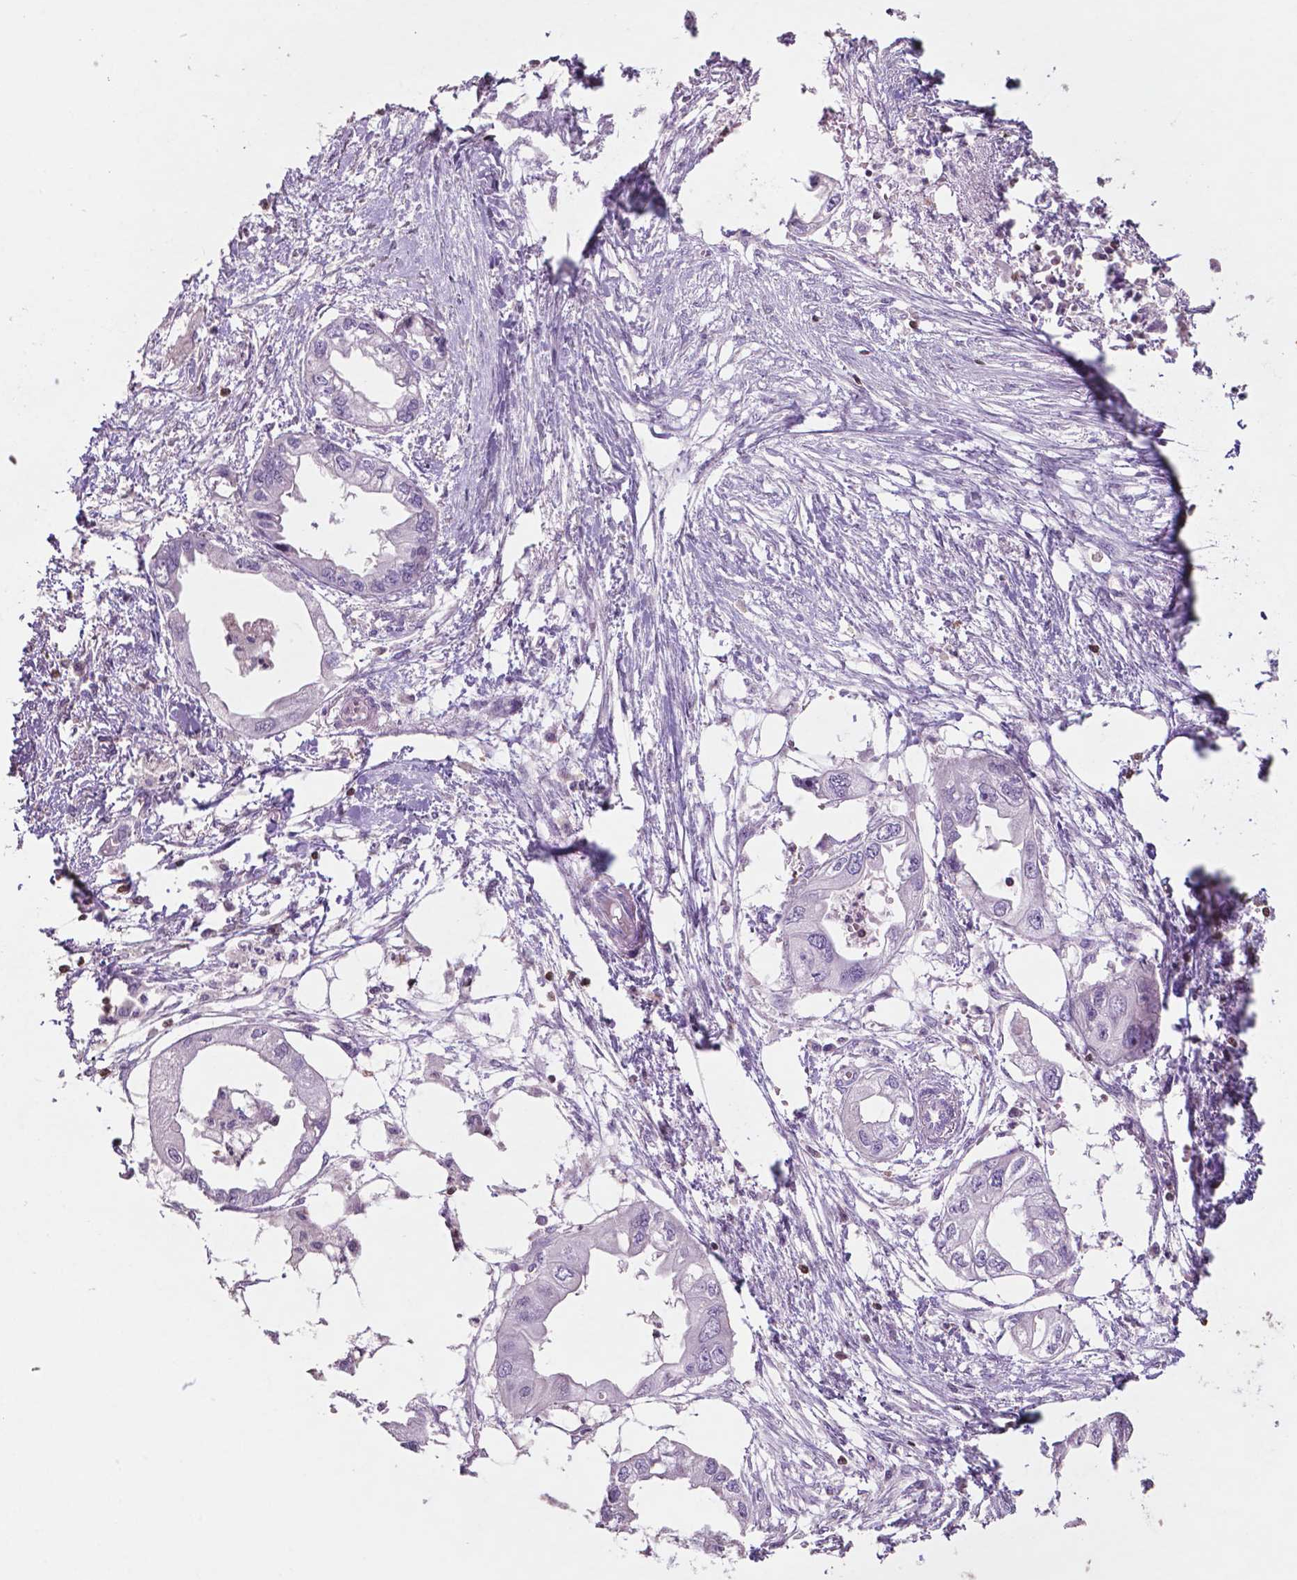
{"staining": {"intensity": "negative", "quantity": "none", "location": "none"}, "tissue": "endometrial cancer", "cell_type": "Tumor cells", "image_type": "cancer", "snomed": [{"axis": "morphology", "description": "Adenocarcinoma, NOS"}, {"axis": "morphology", "description": "Adenocarcinoma, metastatic, NOS"}, {"axis": "topography", "description": "Adipose tissue"}, {"axis": "topography", "description": "Endometrium"}], "caption": "Immunohistochemistry of human endometrial adenocarcinoma displays no expression in tumor cells.", "gene": "TBC1D10C", "patient": {"sex": "female", "age": 67}}